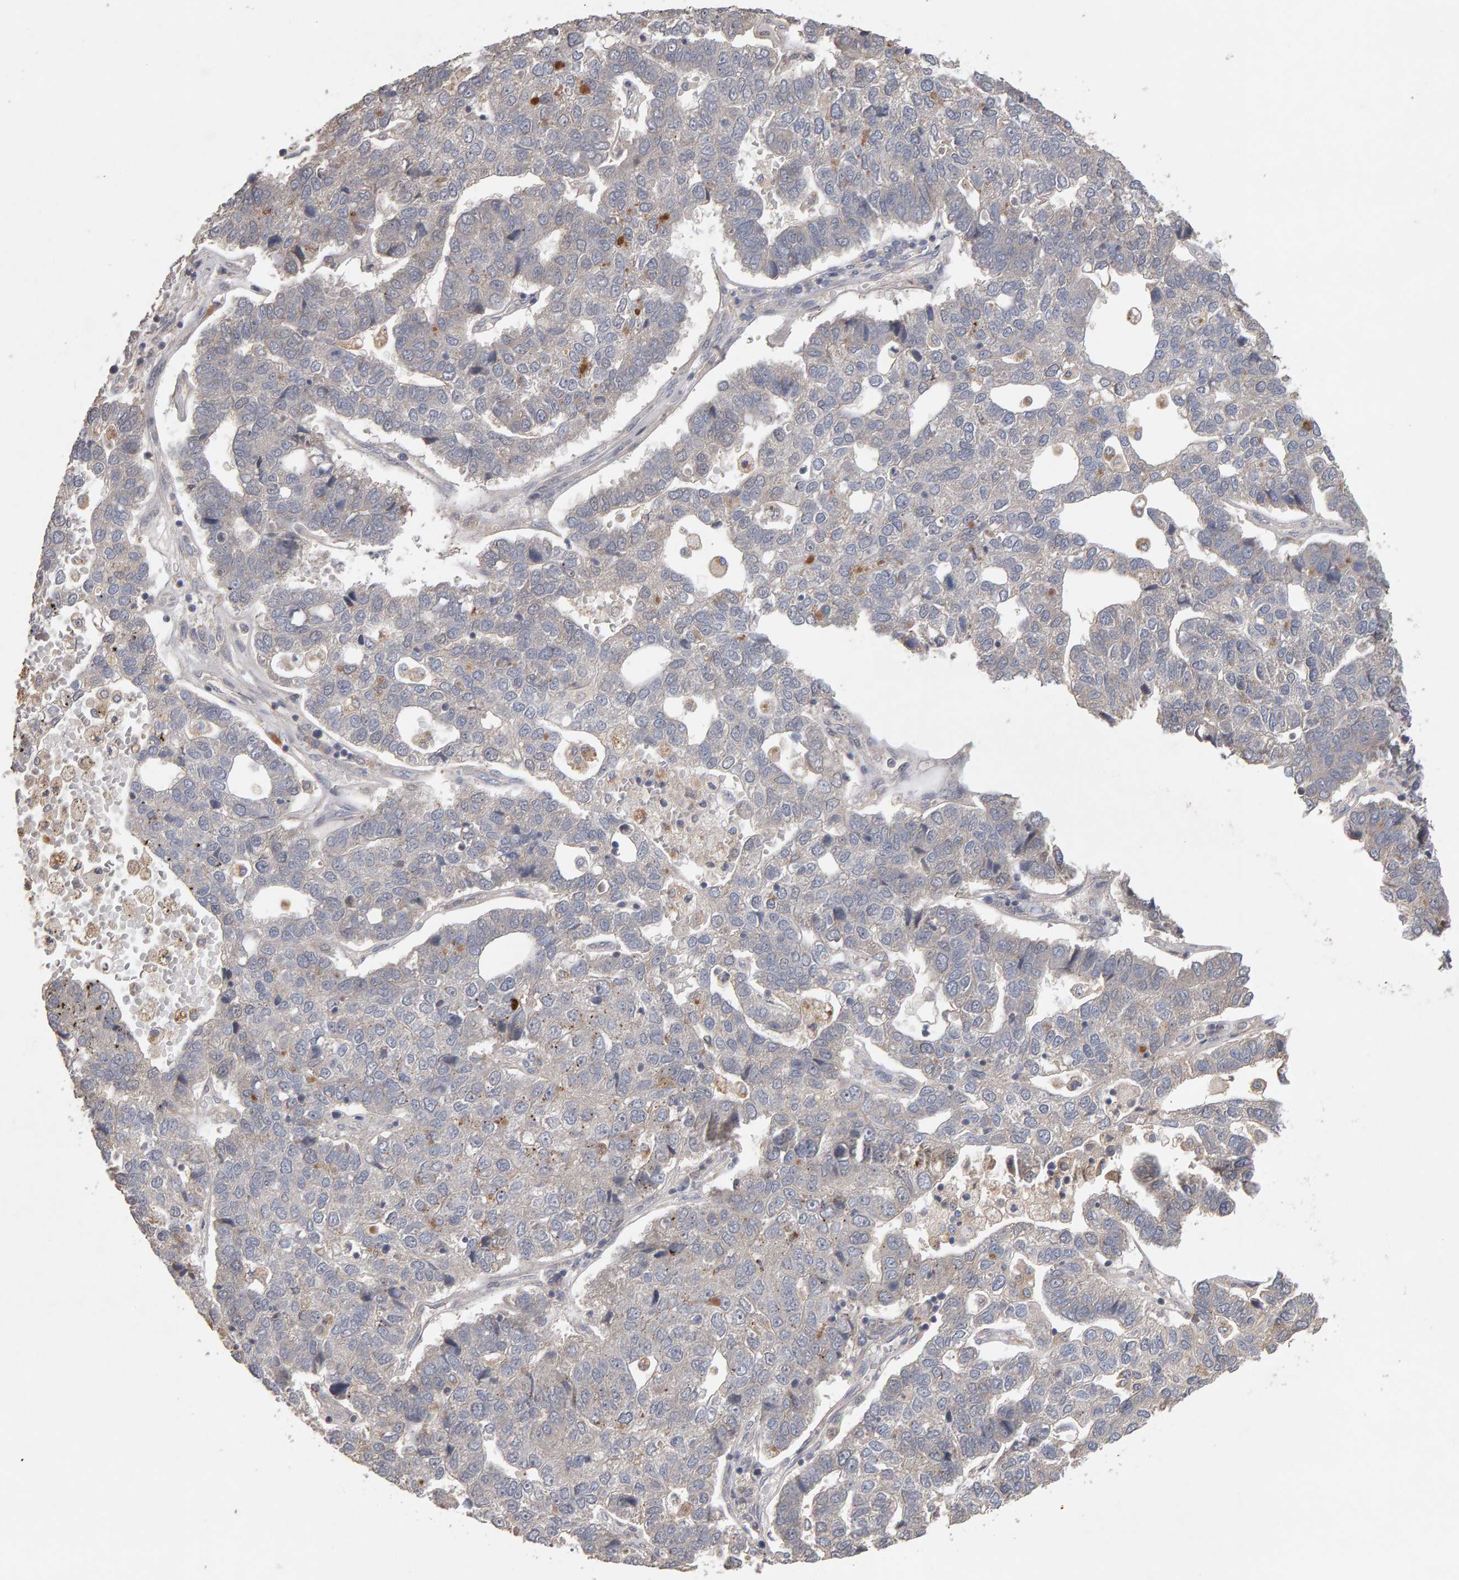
{"staining": {"intensity": "negative", "quantity": "none", "location": "none"}, "tissue": "pancreatic cancer", "cell_type": "Tumor cells", "image_type": "cancer", "snomed": [{"axis": "morphology", "description": "Adenocarcinoma, NOS"}, {"axis": "topography", "description": "Pancreas"}], "caption": "Tumor cells show no significant expression in adenocarcinoma (pancreatic).", "gene": "COASY", "patient": {"sex": "female", "age": 61}}